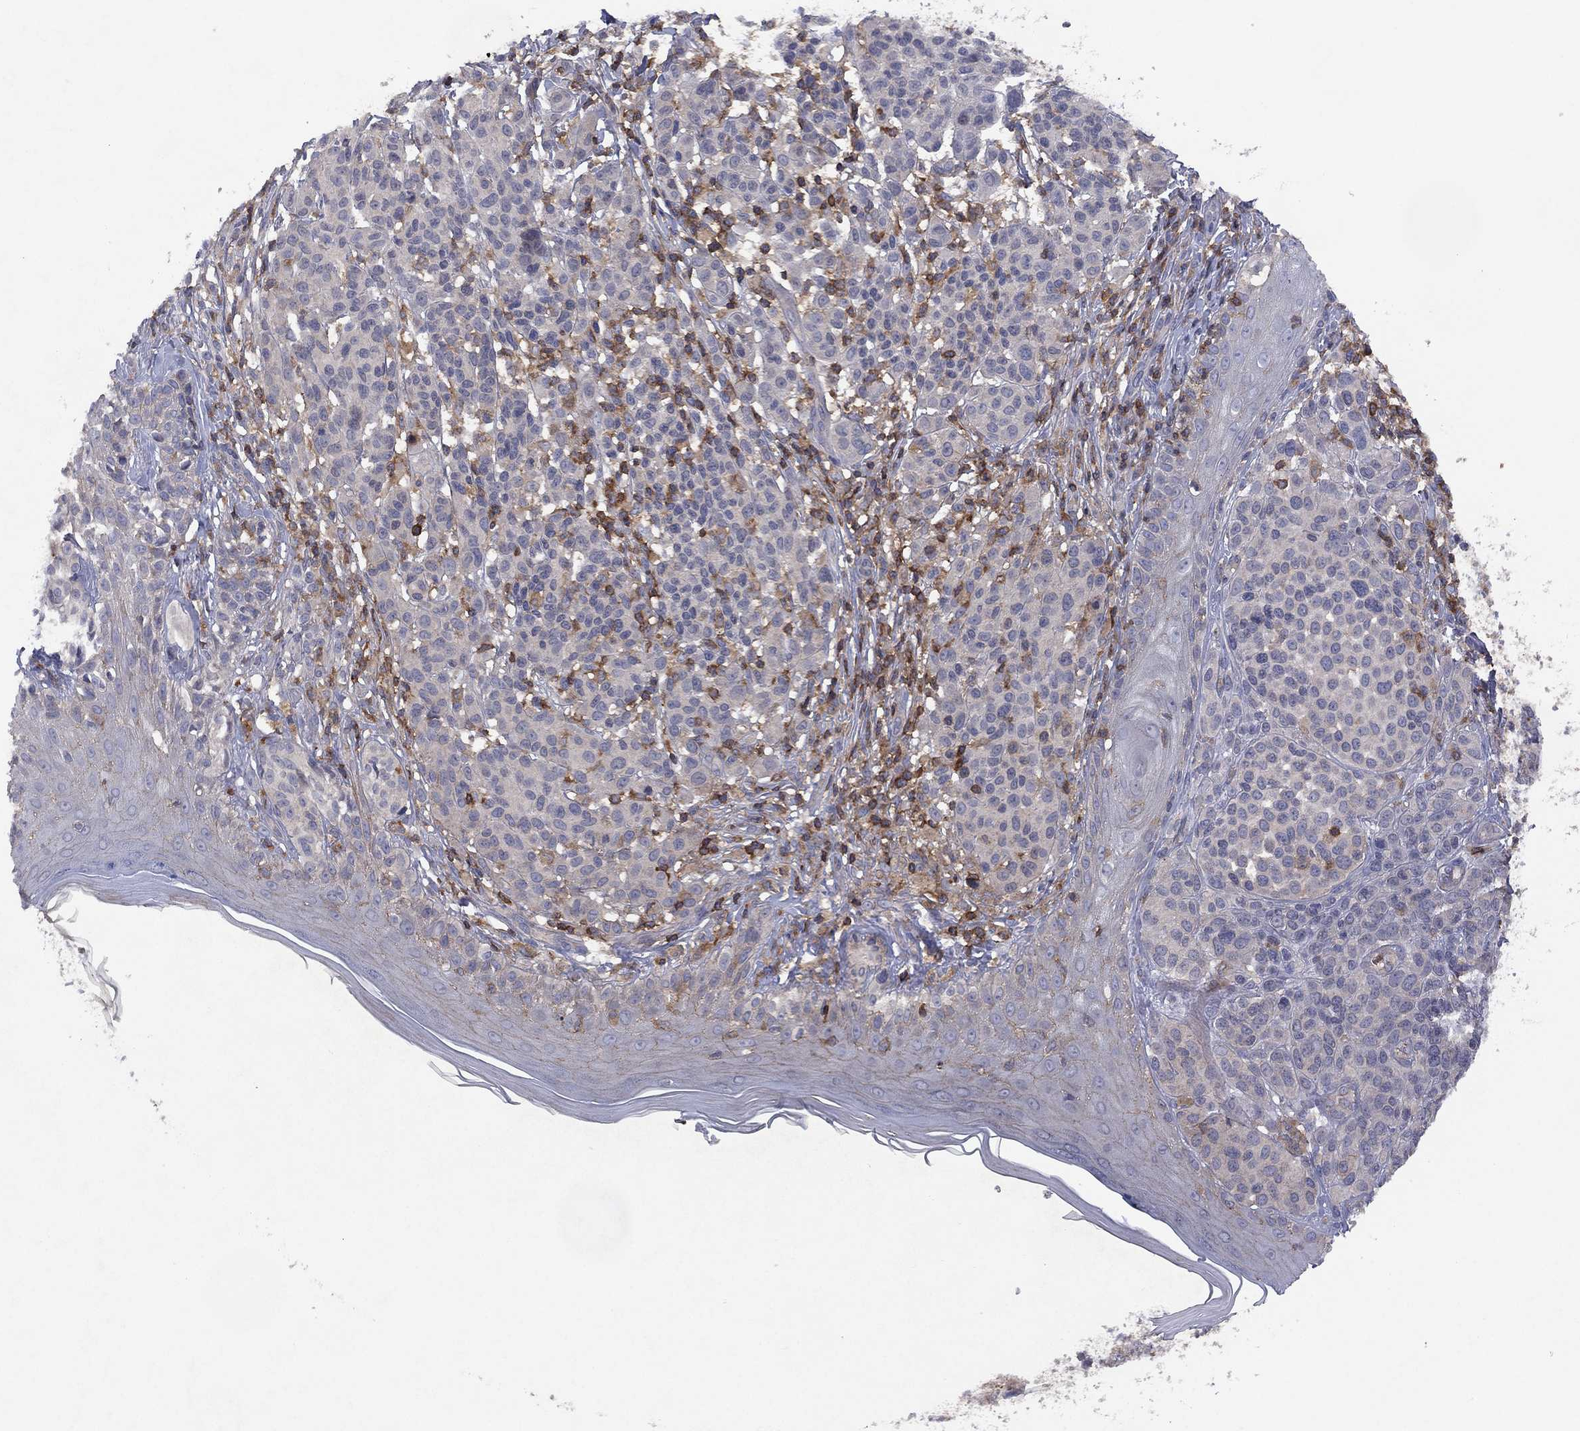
{"staining": {"intensity": "negative", "quantity": "none", "location": "none"}, "tissue": "melanoma", "cell_type": "Tumor cells", "image_type": "cancer", "snomed": [{"axis": "morphology", "description": "Malignant melanoma, NOS"}, {"axis": "topography", "description": "Skin"}], "caption": "Tumor cells show no significant positivity in malignant melanoma. The staining was performed using DAB to visualize the protein expression in brown, while the nuclei were stained in blue with hematoxylin (Magnification: 20x).", "gene": "DOCK8", "patient": {"sex": "male", "age": 79}}